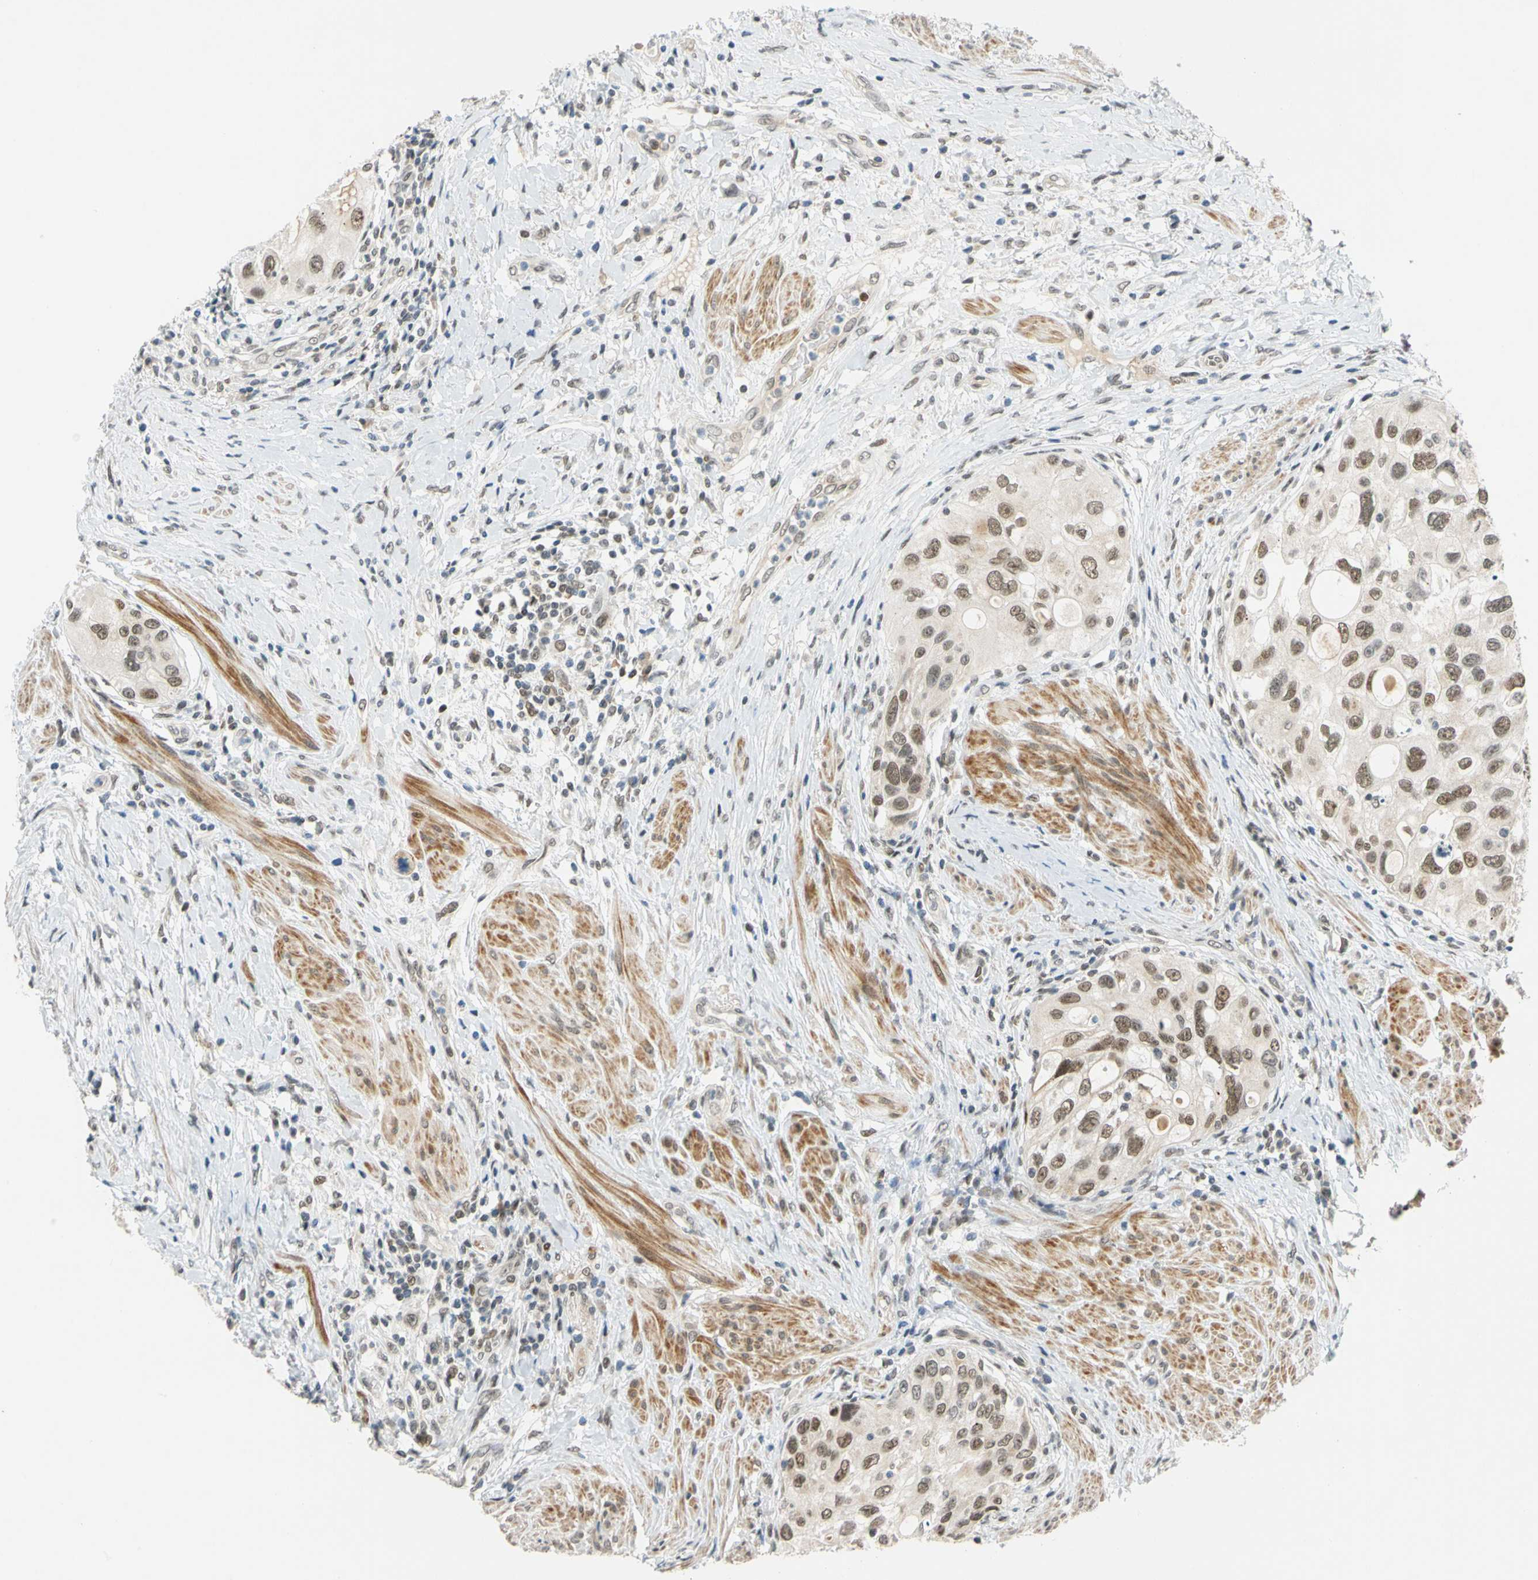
{"staining": {"intensity": "moderate", "quantity": ">75%", "location": "nuclear"}, "tissue": "urothelial cancer", "cell_type": "Tumor cells", "image_type": "cancer", "snomed": [{"axis": "morphology", "description": "Urothelial carcinoma, High grade"}, {"axis": "topography", "description": "Urinary bladder"}], "caption": "Immunohistochemical staining of human urothelial cancer reveals moderate nuclear protein positivity in approximately >75% of tumor cells. Immunohistochemistry (ihc) stains the protein of interest in brown and the nuclei are stained blue.", "gene": "POGZ", "patient": {"sex": "female", "age": 56}}